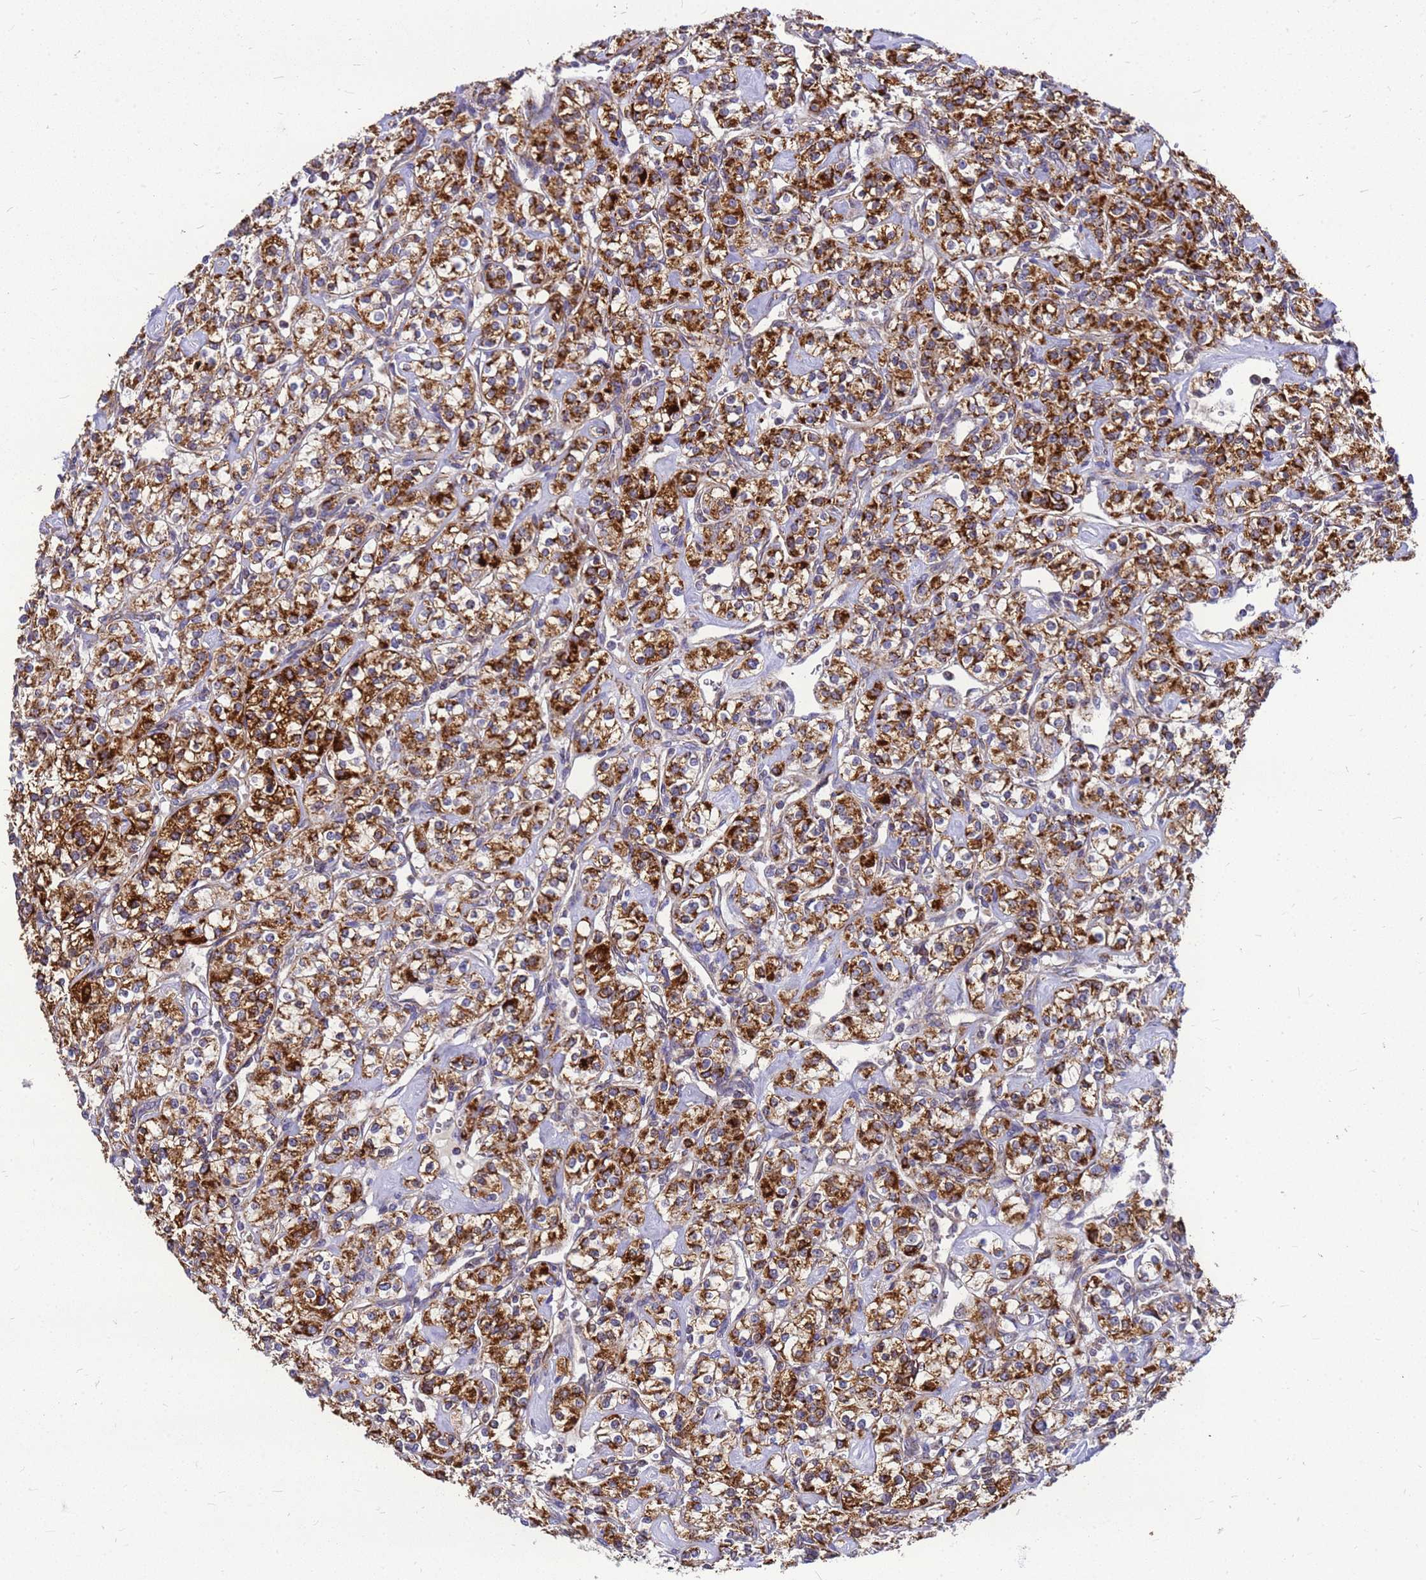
{"staining": {"intensity": "moderate", "quantity": ">75%", "location": "cytoplasmic/membranous"}, "tissue": "renal cancer", "cell_type": "Tumor cells", "image_type": "cancer", "snomed": [{"axis": "morphology", "description": "Adenocarcinoma, NOS"}, {"axis": "topography", "description": "Kidney"}], "caption": "This is a micrograph of immunohistochemistry staining of renal adenocarcinoma, which shows moderate expression in the cytoplasmic/membranous of tumor cells.", "gene": "CMC4", "patient": {"sex": "male", "age": 77}}